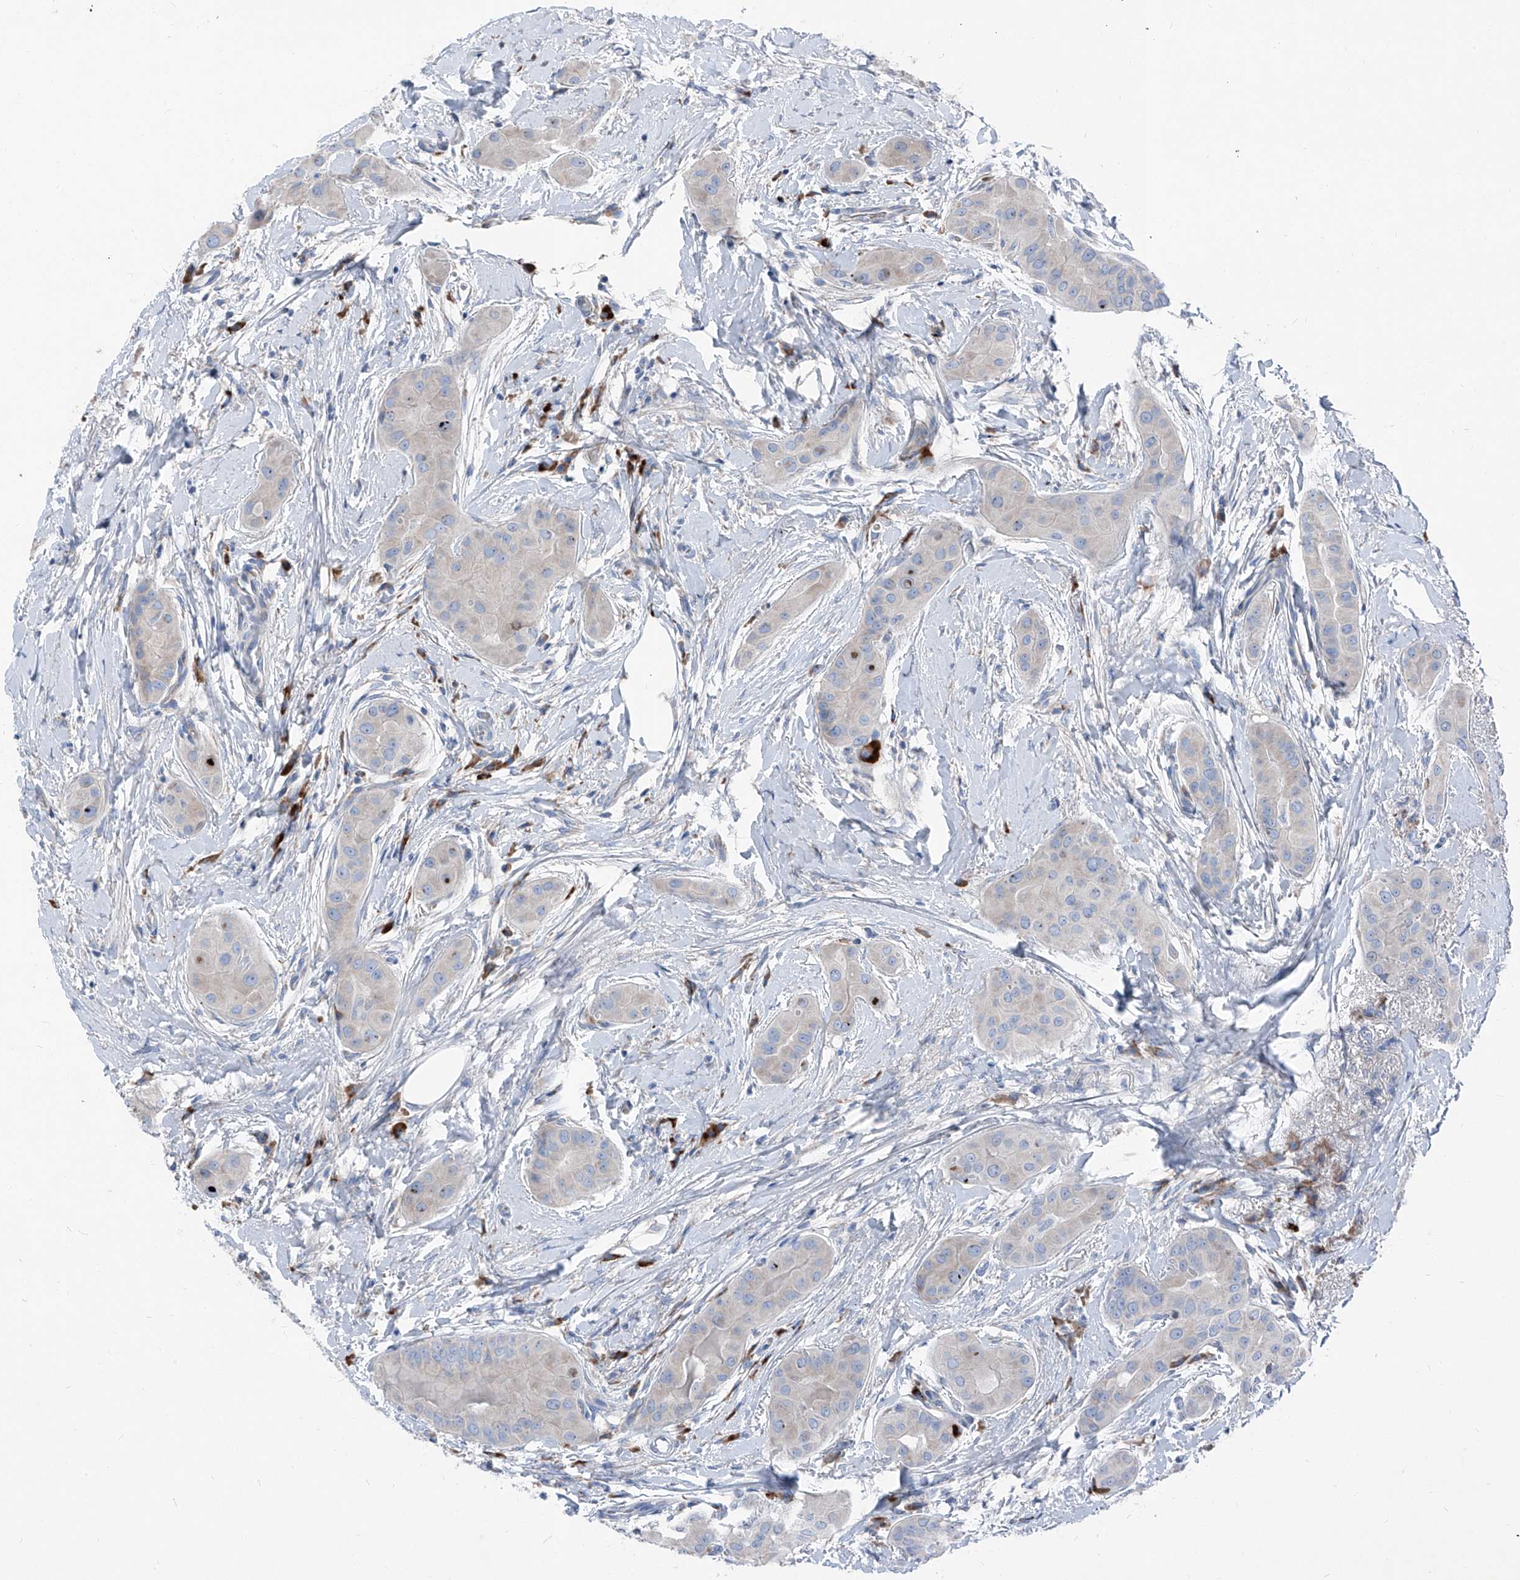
{"staining": {"intensity": "negative", "quantity": "none", "location": "none"}, "tissue": "thyroid cancer", "cell_type": "Tumor cells", "image_type": "cancer", "snomed": [{"axis": "morphology", "description": "Papillary adenocarcinoma, NOS"}, {"axis": "topography", "description": "Thyroid gland"}], "caption": "DAB (3,3'-diaminobenzidine) immunohistochemical staining of thyroid papillary adenocarcinoma shows no significant staining in tumor cells. (Brightfield microscopy of DAB immunohistochemistry at high magnification).", "gene": "IFI27", "patient": {"sex": "male", "age": 33}}